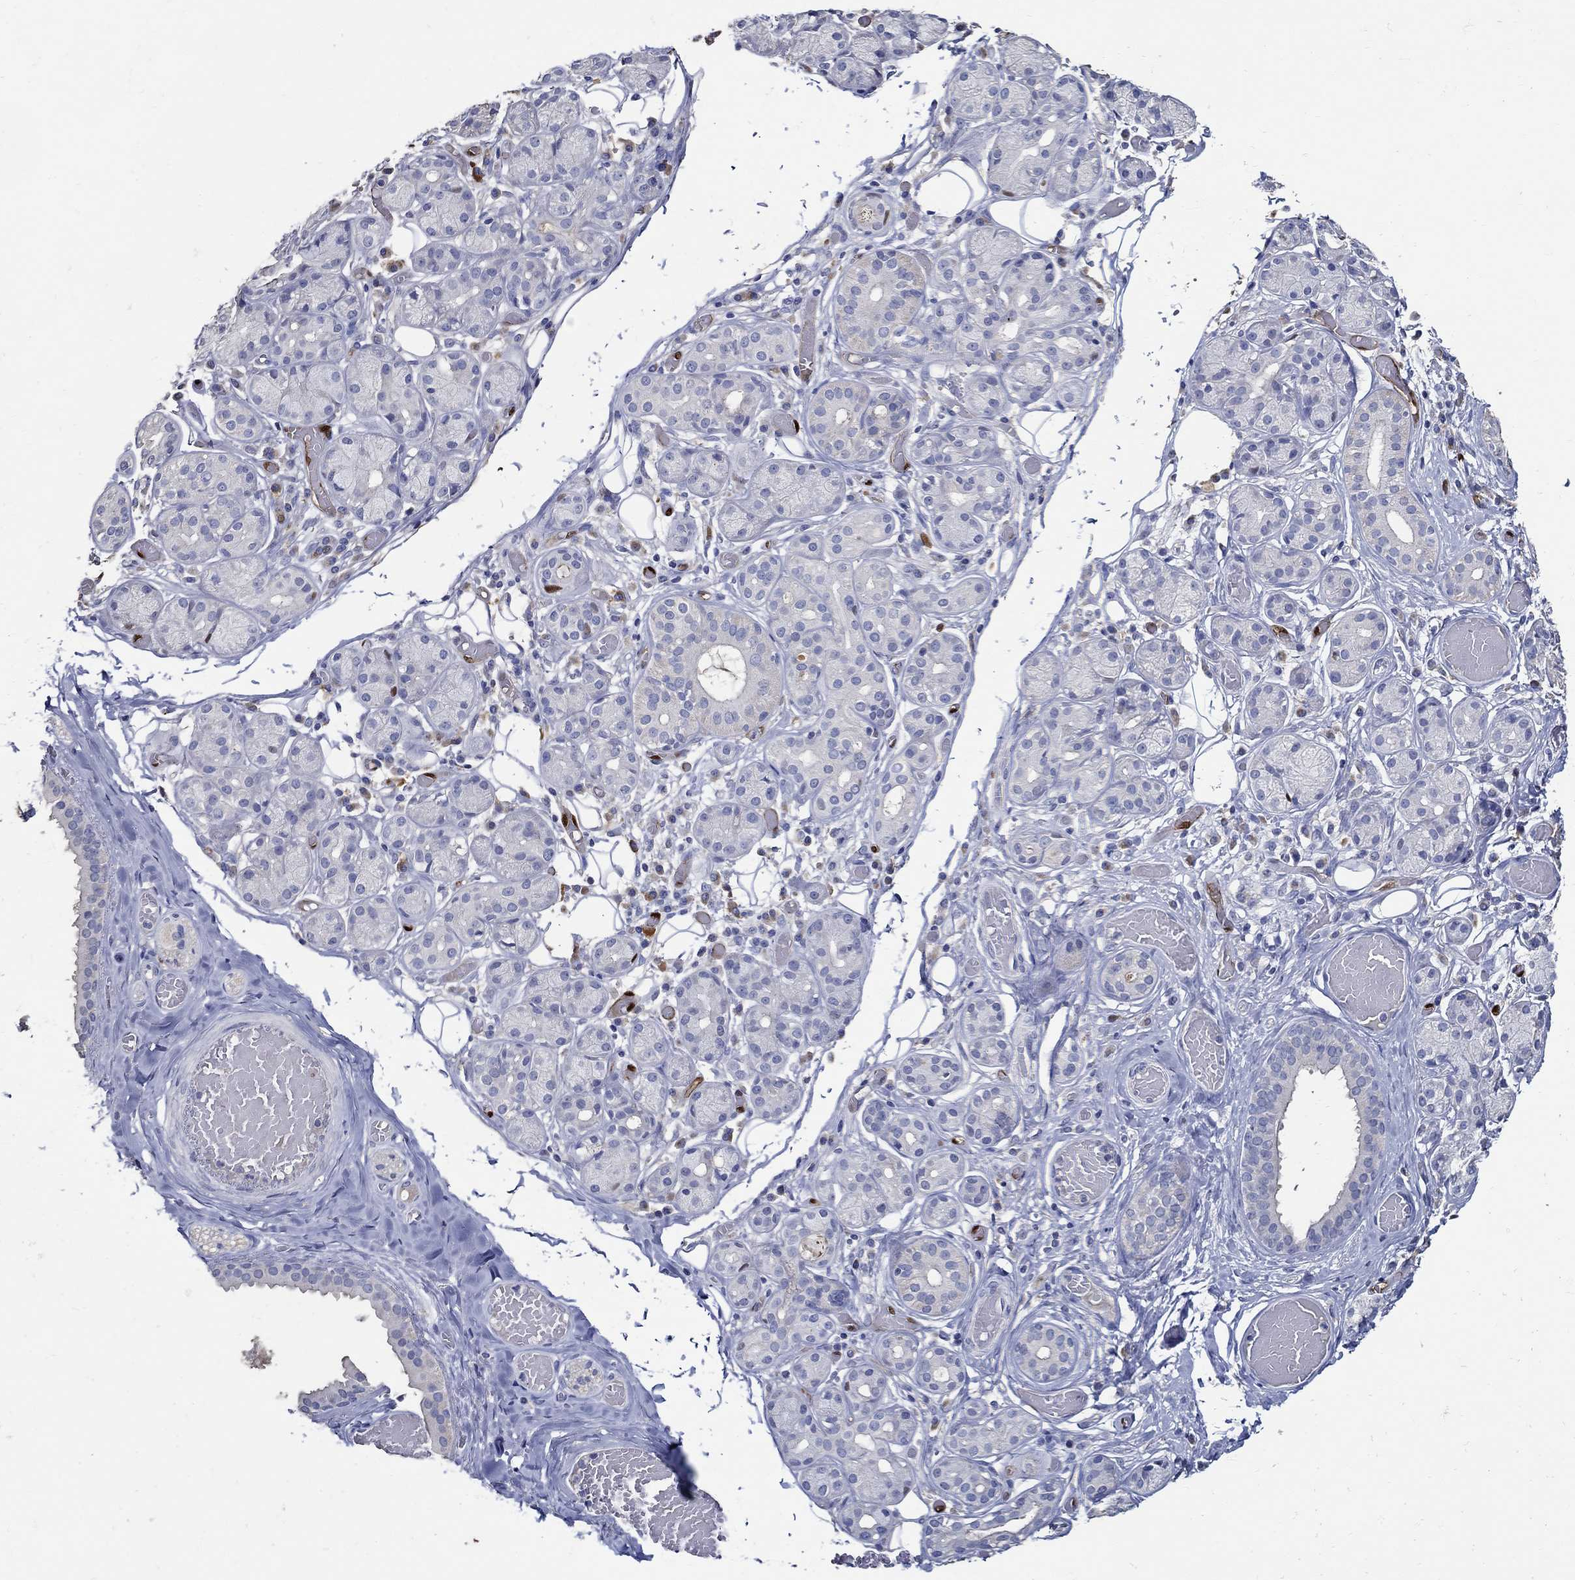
{"staining": {"intensity": "negative", "quantity": "none", "location": "none"}, "tissue": "salivary gland", "cell_type": "Glandular cells", "image_type": "normal", "snomed": [{"axis": "morphology", "description": "Normal tissue, NOS"}, {"axis": "topography", "description": "Salivary gland"}, {"axis": "topography", "description": "Peripheral nerve tissue"}], "caption": "A high-resolution histopathology image shows immunohistochemistry (IHC) staining of benign salivary gland, which demonstrates no significant positivity in glandular cells. Nuclei are stained in blue.", "gene": "PRX", "patient": {"sex": "male", "age": 71}}